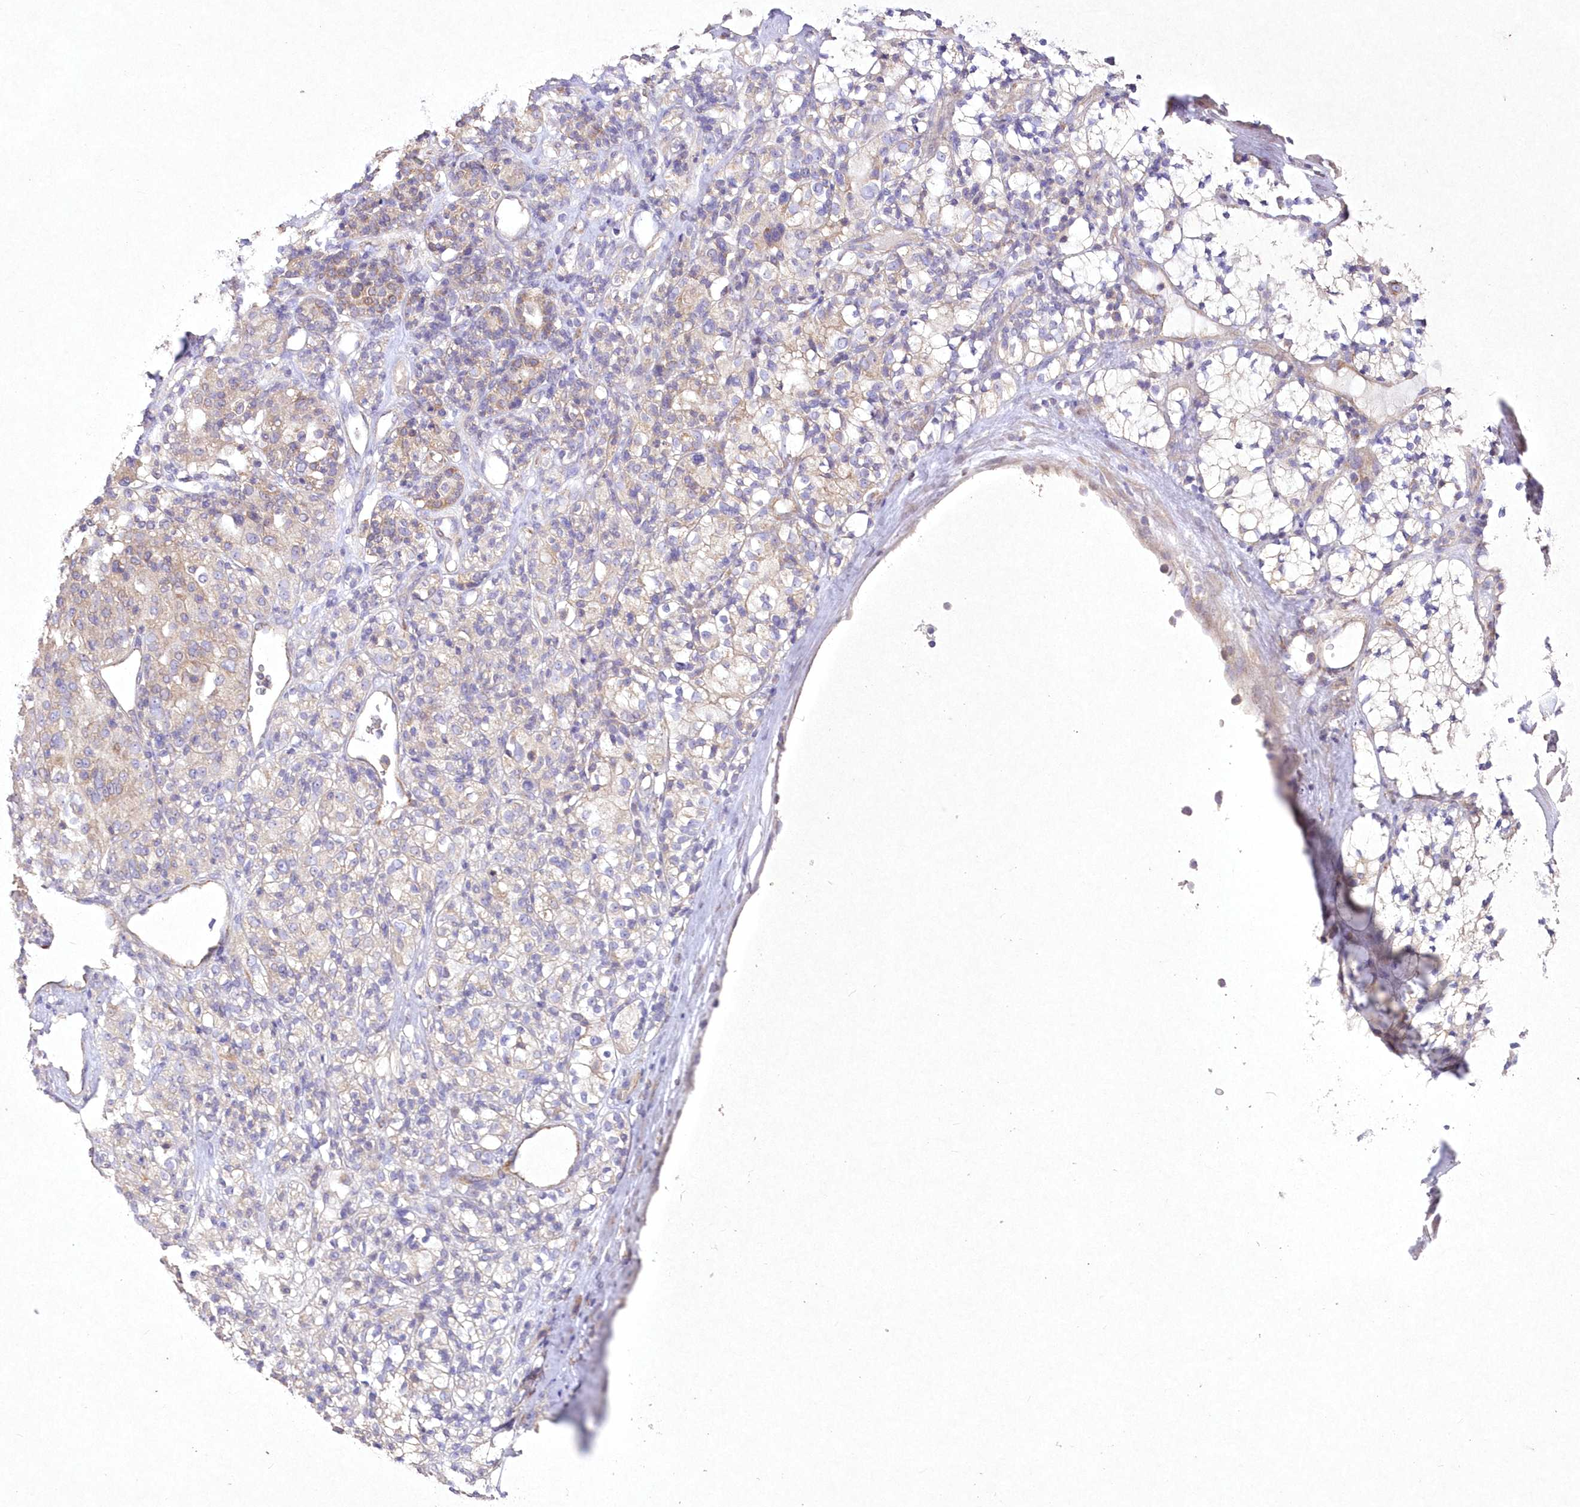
{"staining": {"intensity": "weak", "quantity": "<25%", "location": "cytoplasmic/membranous"}, "tissue": "renal cancer", "cell_type": "Tumor cells", "image_type": "cancer", "snomed": [{"axis": "morphology", "description": "Adenocarcinoma, NOS"}, {"axis": "topography", "description": "Kidney"}], "caption": "A histopathology image of human renal adenocarcinoma is negative for staining in tumor cells. Brightfield microscopy of IHC stained with DAB (3,3'-diaminobenzidine) (brown) and hematoxylin (blue), captured at high magnification.", "gene": "ITSN2", "patient": {"sex": "male", "age": 77}}